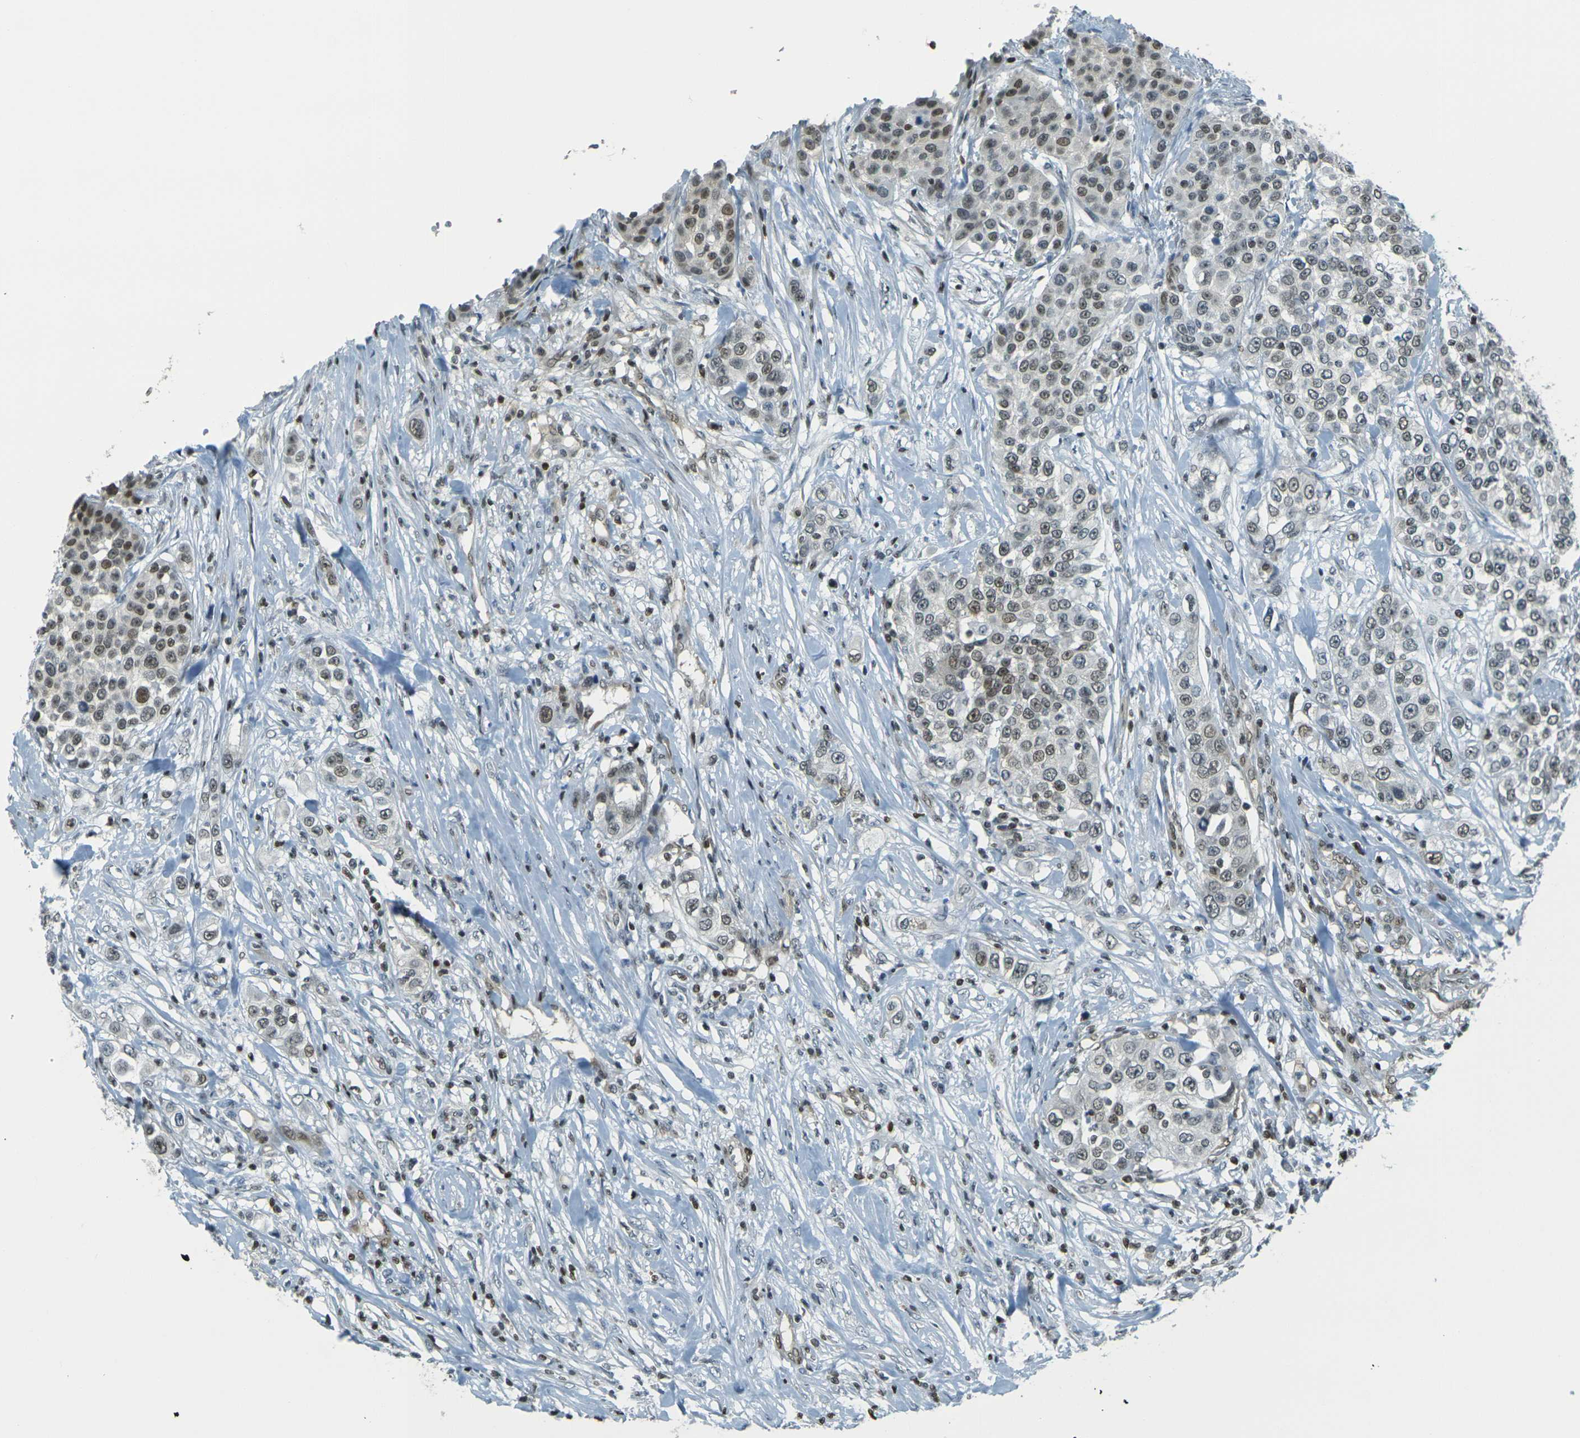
{"staining": {"intensity": "moderate", "quantity": ">75%", "location": "nuclear"}, "tissue": "urothelial cancer", "cell_type": "Tumor cells", "image_type": "cancer", "snomed": [{"axis": "morphology", "description": "Urothelial carcinoma, High grade"}, {"axis": "topography", "description": "Urinary bladder"}], "caption": "Urothelial cancer tissue demonstrates moderate nuclear expression in about >75% of tumor cells, visualized by immunohistochemistry. Using DAB (brown) and hematoxylin (blue) stains, captured at high magnification using brightfield microscopy.", "gene": "NHEJ1", "patient": {"sex": "female", "age": 80}}